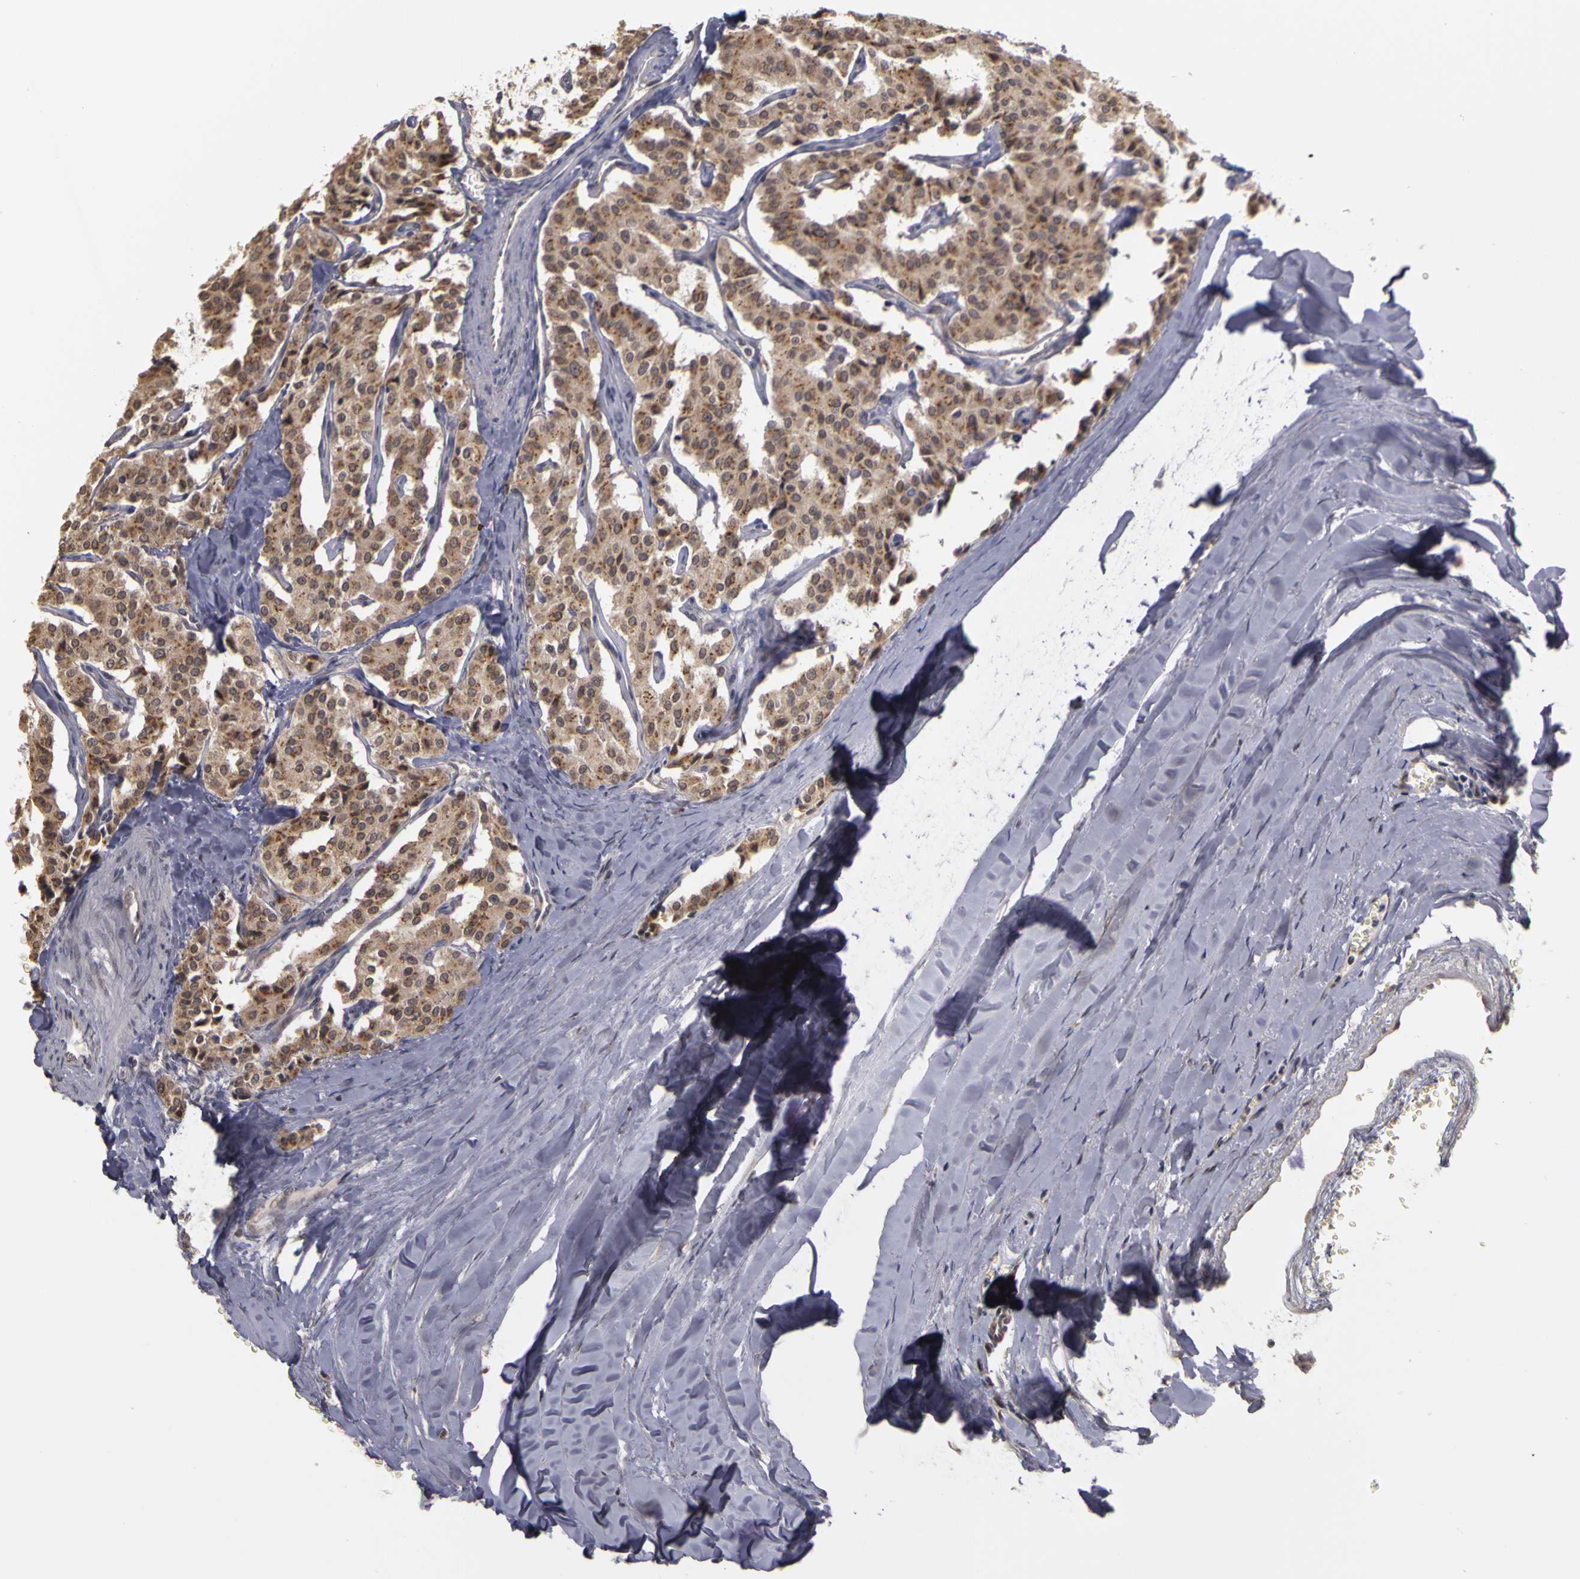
{"staining": {"intensity": "moderate", "quantity": ">75%", "location": "cytoplasmic/membranous"}, "tissue": "carcinoid", "cell_type": "Tumor cells", "image_type": "cancer", "snomed": [{"axis": "morphology", "description": "Carcinoid, malignant, NOS"}, {"axis": "topography", "description": "Bronchus"}], "caption": "A brown stain labels moderate cytoplasmic/membranous expression of a protein in carcinoid tumor cells.", "gene": "FRMD7", "patient": {"sex": "male", "age": 55}}